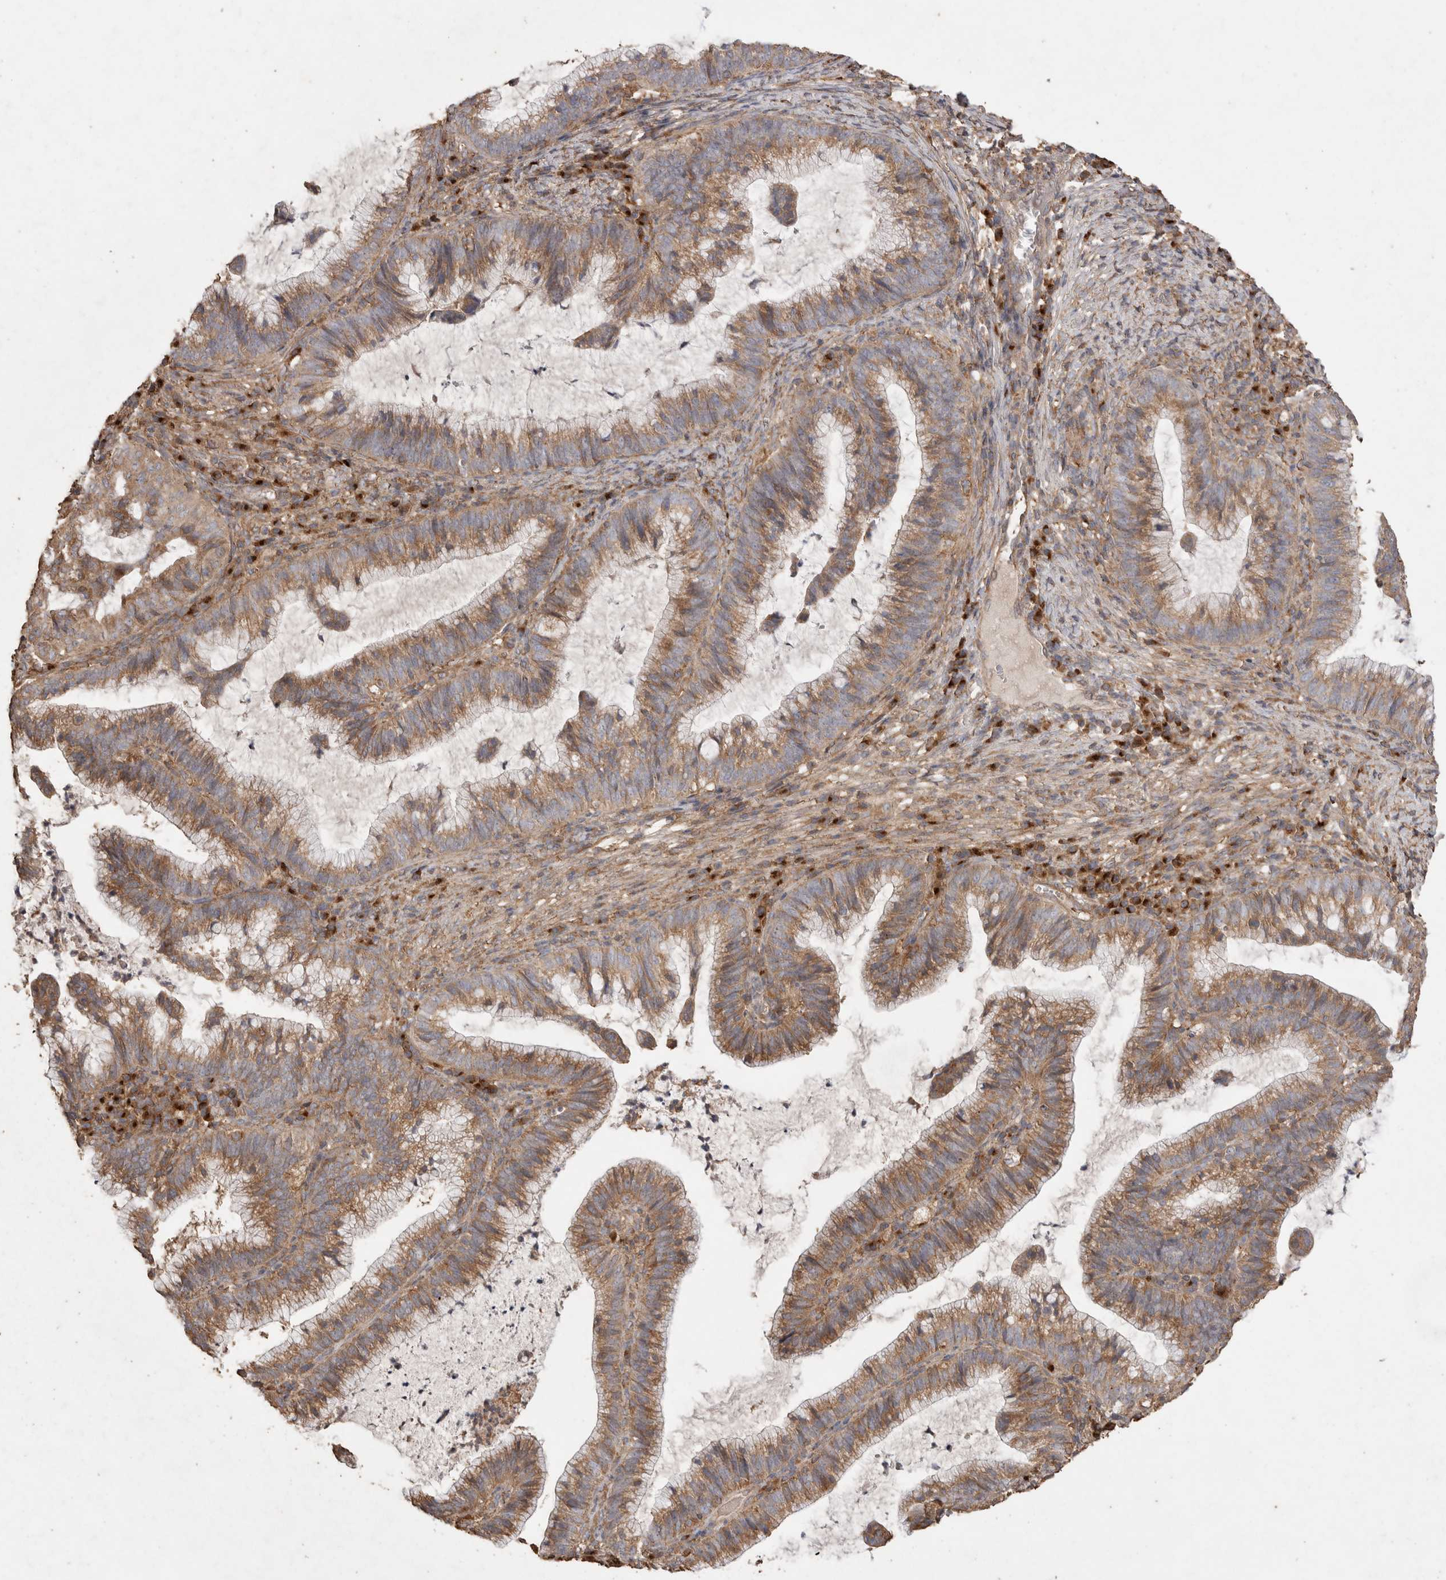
{"staining": {"intensity": "moderate", "quantity": ">75%", "location": "cytoplasmic/membranous"}, "tissue": "cervical cancer", "cell_type": "Tumor cells", "image_type": "cancer", "snomed": [{"axis": "morphology", "description": "Adenocarcinoma, NOS"}, {"axis": "topography", "description": "Cervix"}], "caption": "A micrograph showing moderate cytoplasmic/membranous staining in about >75% of tumor cells in cervical cancer (adenocarcinoma), as visualized by brown immunohistochemical staining.", "gene": "SNX31", "patient": {"sex": "female", "age": 36}}